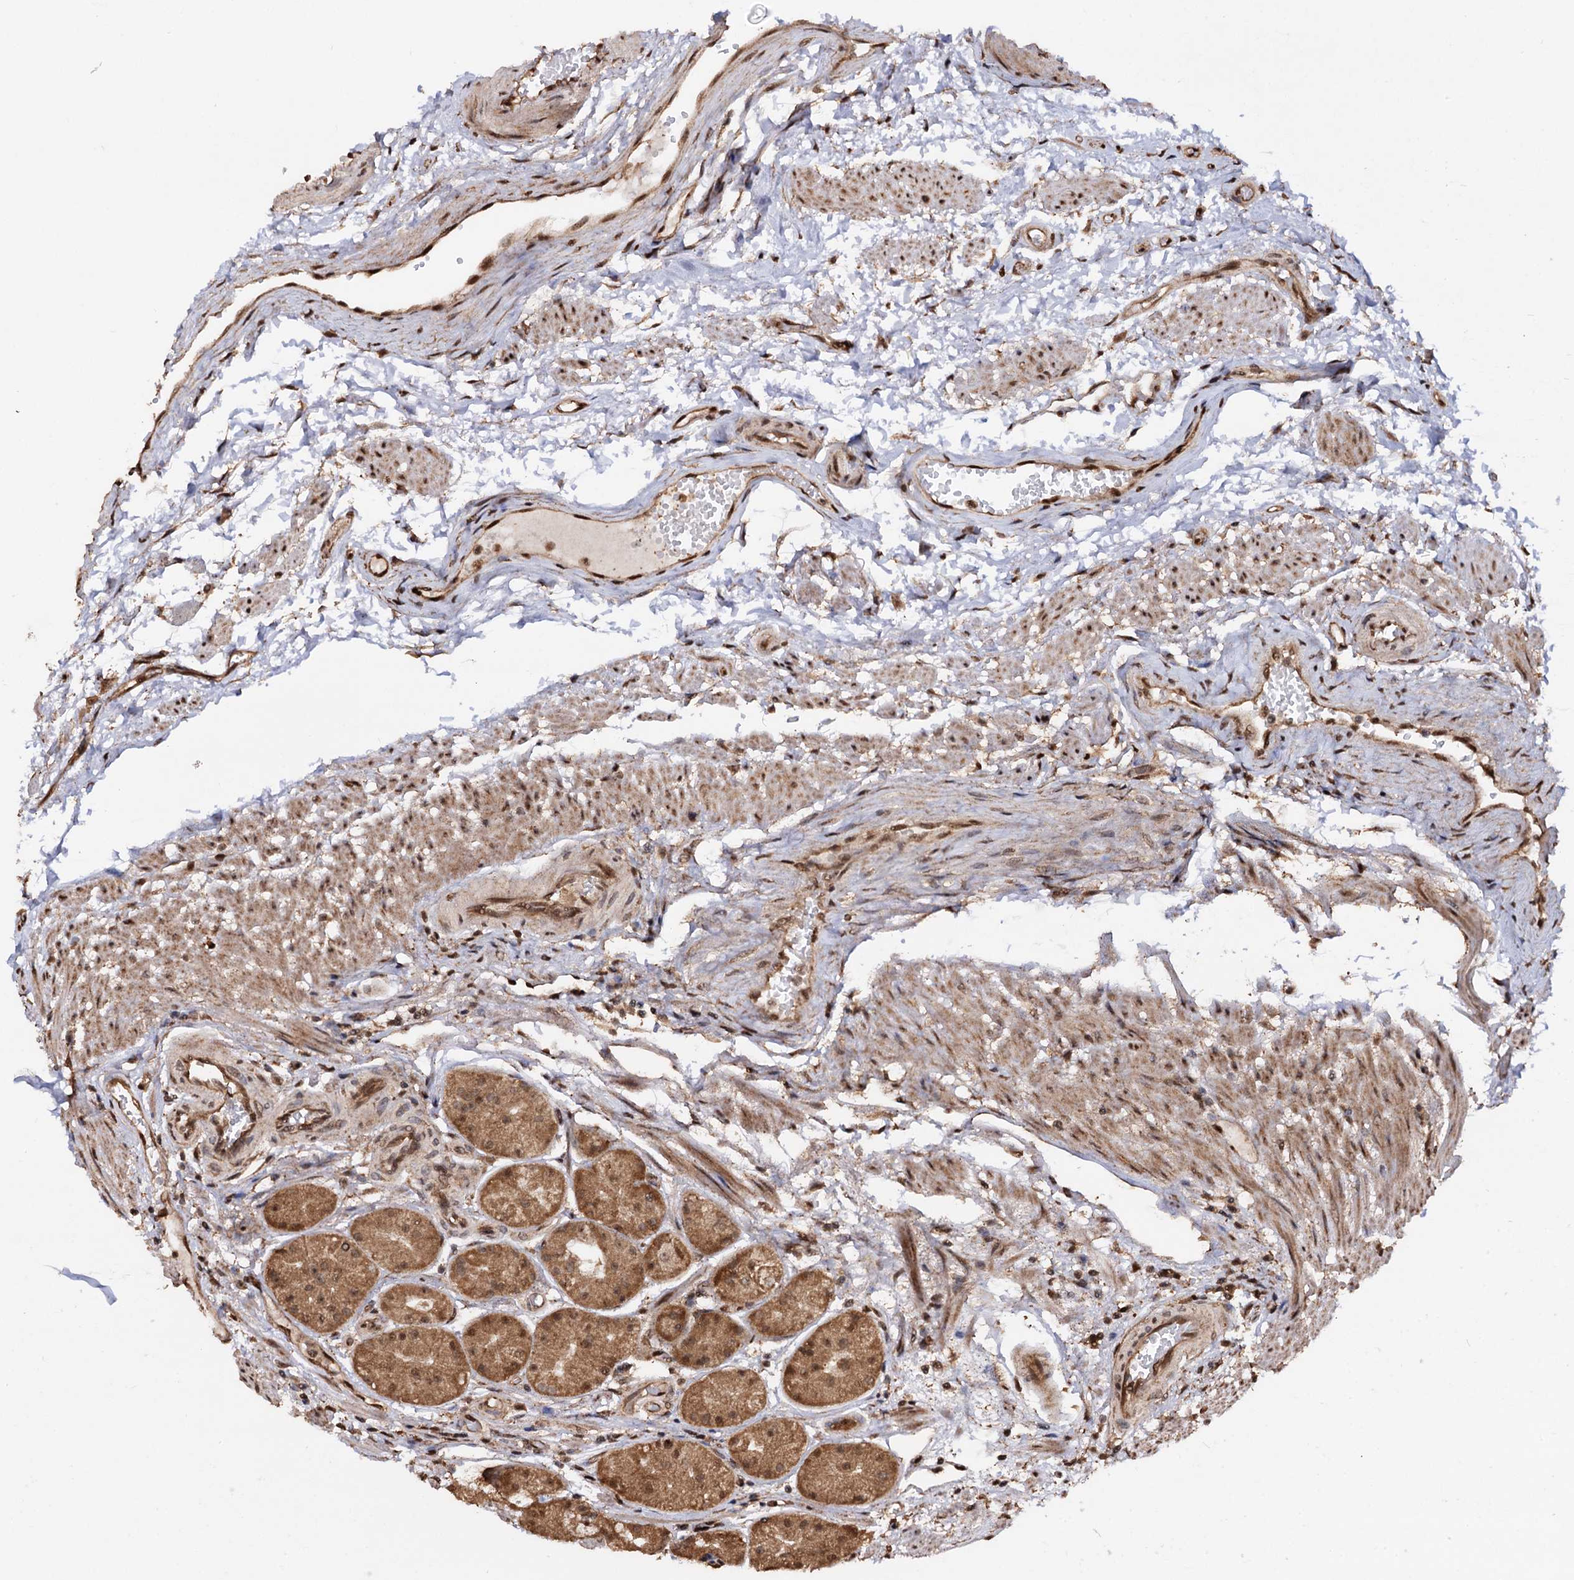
{"staining": {"intensity": "strong", "quantity": ">75%", "location": "cytoplasmic/membranous,nuclear"}, "tissue": "stomach", "cell_type": "Glandular cells", "image_type": "normal", "snomed": [{"axis": "morphology", "description": "Normal tissue, NOS"}, {"axis": "topography", "description": "Stomach, upper"}], "caption": "Protein staining shows strong cytoplasmic/membranous,nuclear positivity in approximately >75% of glandular cells in normal stomach.", "gene": "PIGB", "patient": {"sex": "male", "age": 72}}